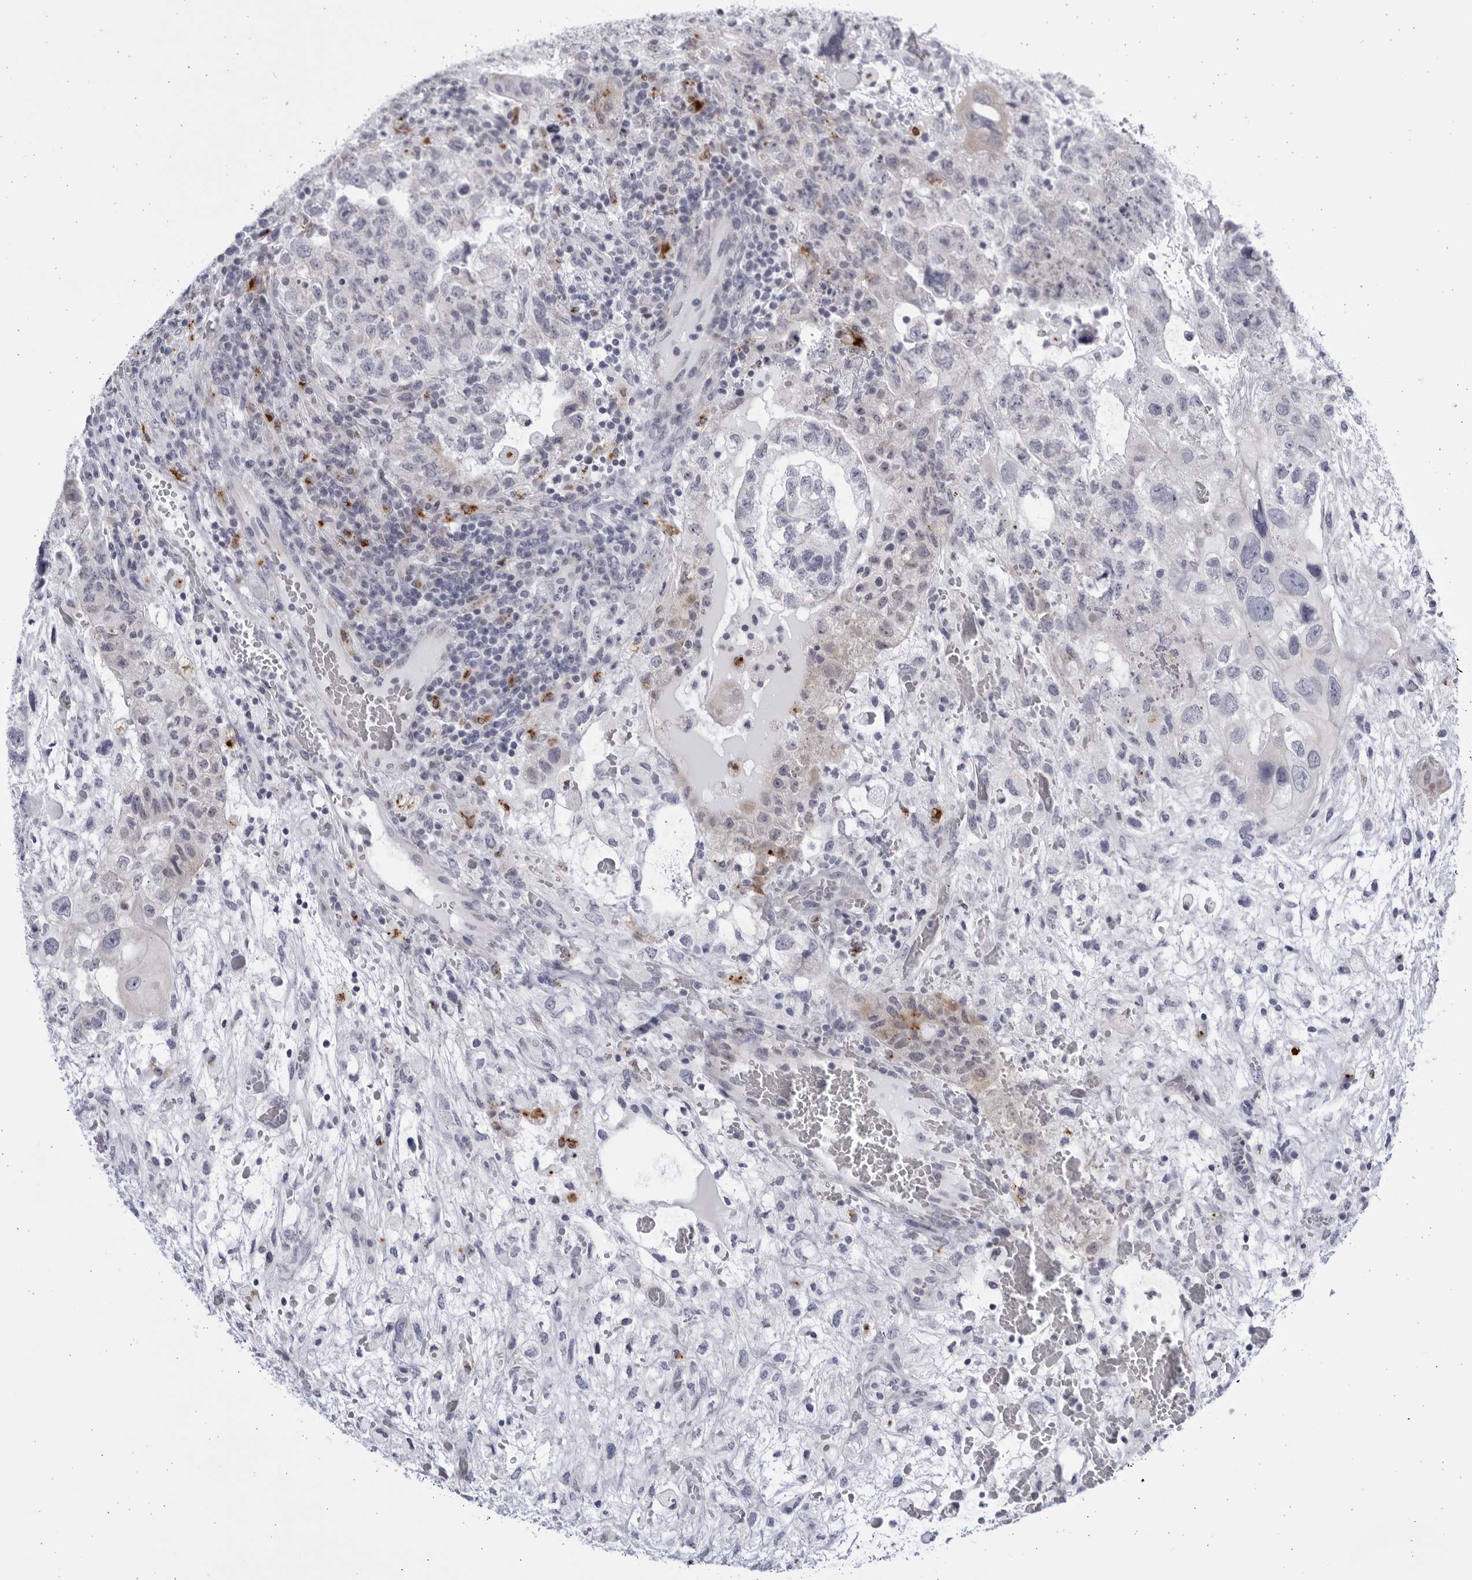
{"staining": {"intensity": "negative", "quantity": "none", "location": "none"}, "tissue": "testis cancer", "cell_type": "Tumor cells", "image_type": "cancer", "snomed": [{"axis": "morphology", "description": "Carcinoma, Embryonal, NOS"}, {"axis": "topography", "description": "Testis"}], "caption": "This is a photomicrograph of IHC staining of embryonal carcinoma (testis), which shows no staining in tumor cells. Nuclei are stained in blue.", "gene": "CCDC181", "patient": {"sex": "male", "age": 36}}